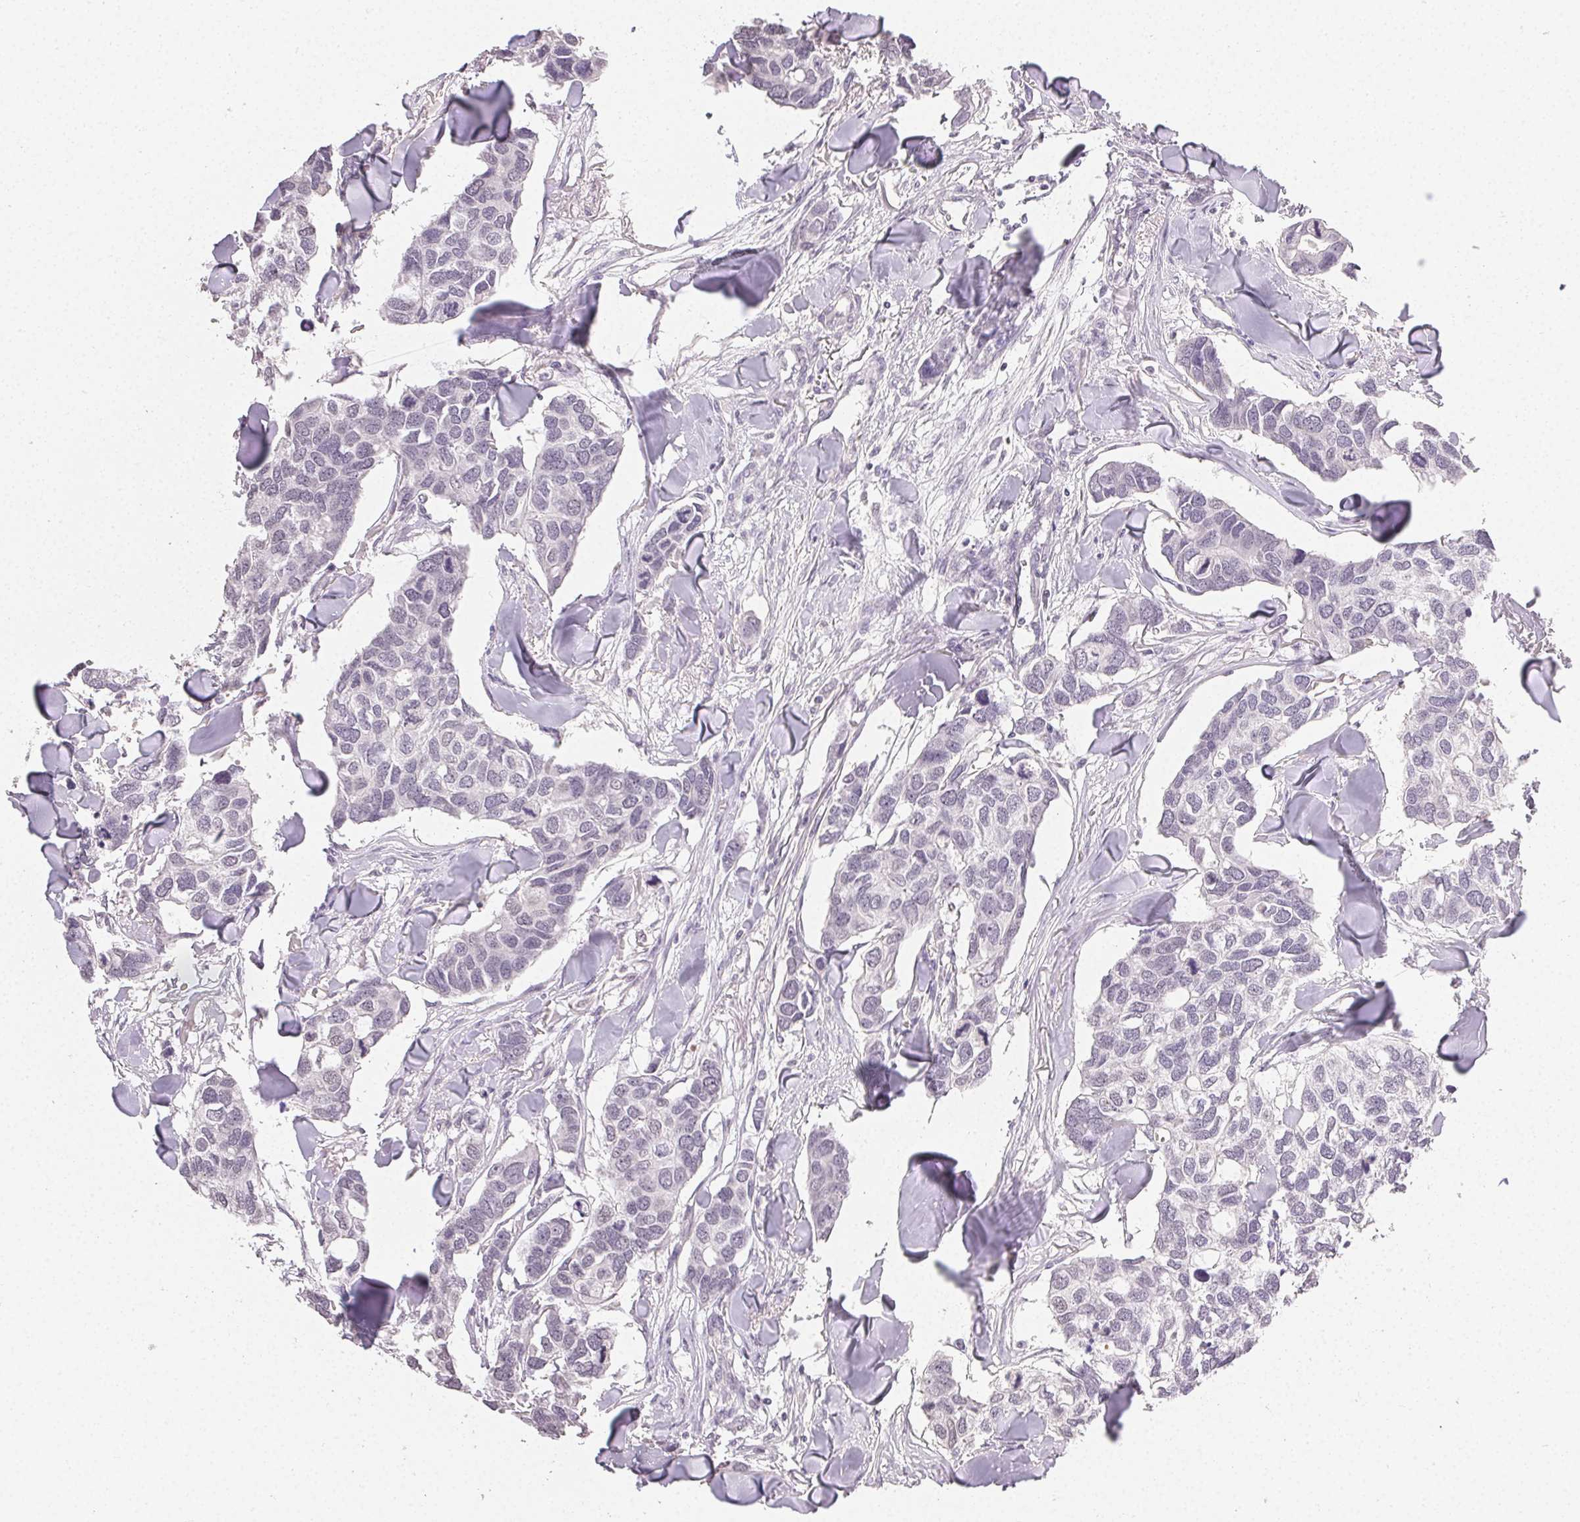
{"staining": {"intensity": "negative", "quantity": "none", "location": "none"}, "tissue": "breast cancer", "cell_type": "Tumor cells", "image_type": "cancer", "snomed": [{"axis": "morphology", "description": "Duct carcinoma"}, {"axis": "topography", "description": "Breast"}], "caption": "Protein analysis of infiltrating ductal carcinoma (breast) demonstrates no significant expression in tumor cells.", "gene": "TMEM174", "patient": {"sex": "female", "age": 83}}